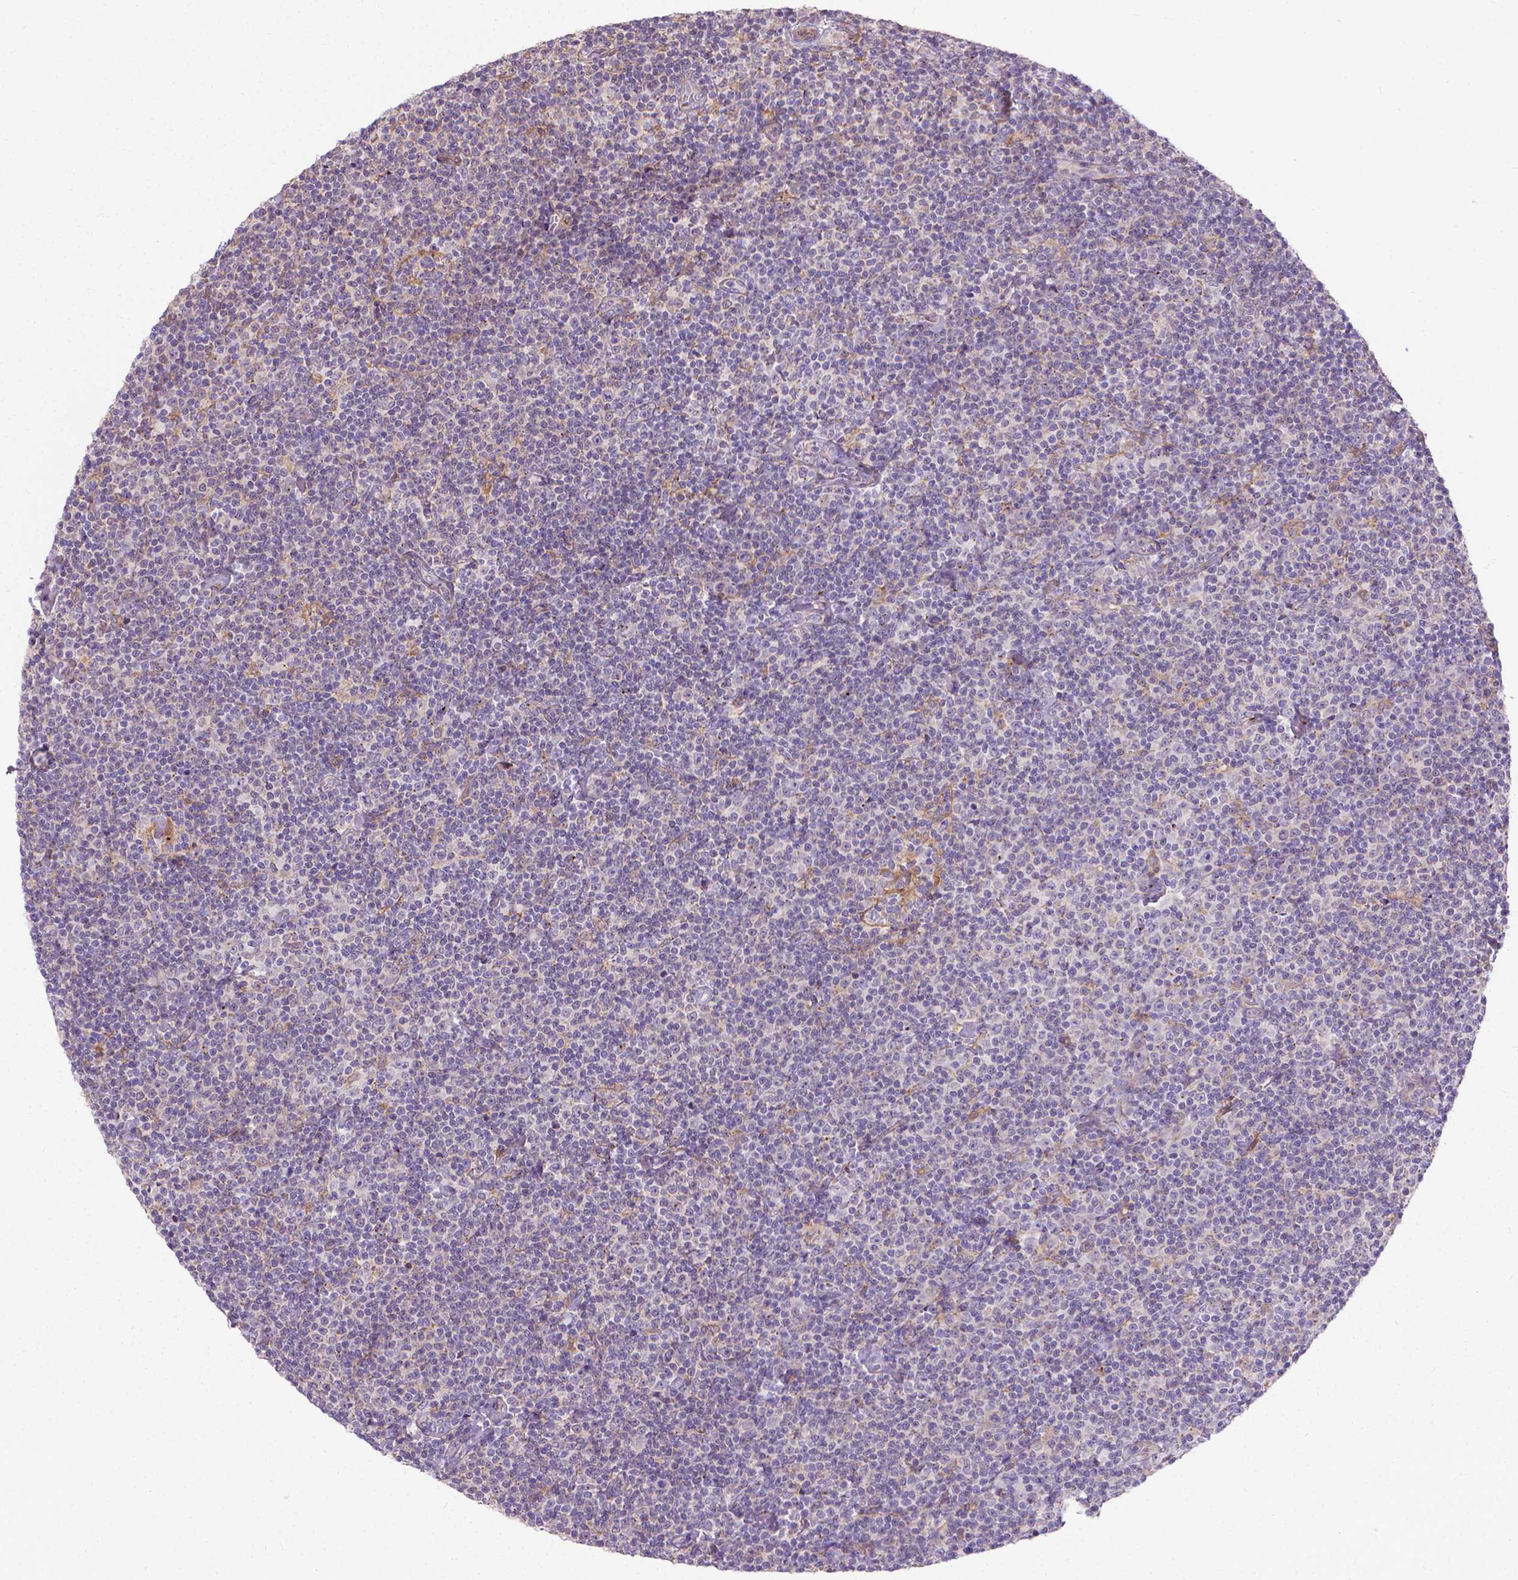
{"staining": {"intensity": "negative", "quantity": "none", "location": "none"}, "tissue": "lymphoma", "cell_type": "Tumor cells", "image_type": "cancer", "snomed": [{"axis": "morphology", "description": "Malignant lymphoma, non-Hodgkin's type, Low grade"}, {"axis": "topography", "description": "Lymph node"}], "caption": "Low-grade malignant lymphoma, non-Hodgkin's type was stained to show a protein in brown. There is no significant positivity in tumor cells. (Stains: DAB immunohistochemistry (IHC) with hematoxylin counter stain, Microscopy: brightfield microscopy at high magnification).", "gene": "CFAP299", "patient": {"sex": "male", "age": 81}}